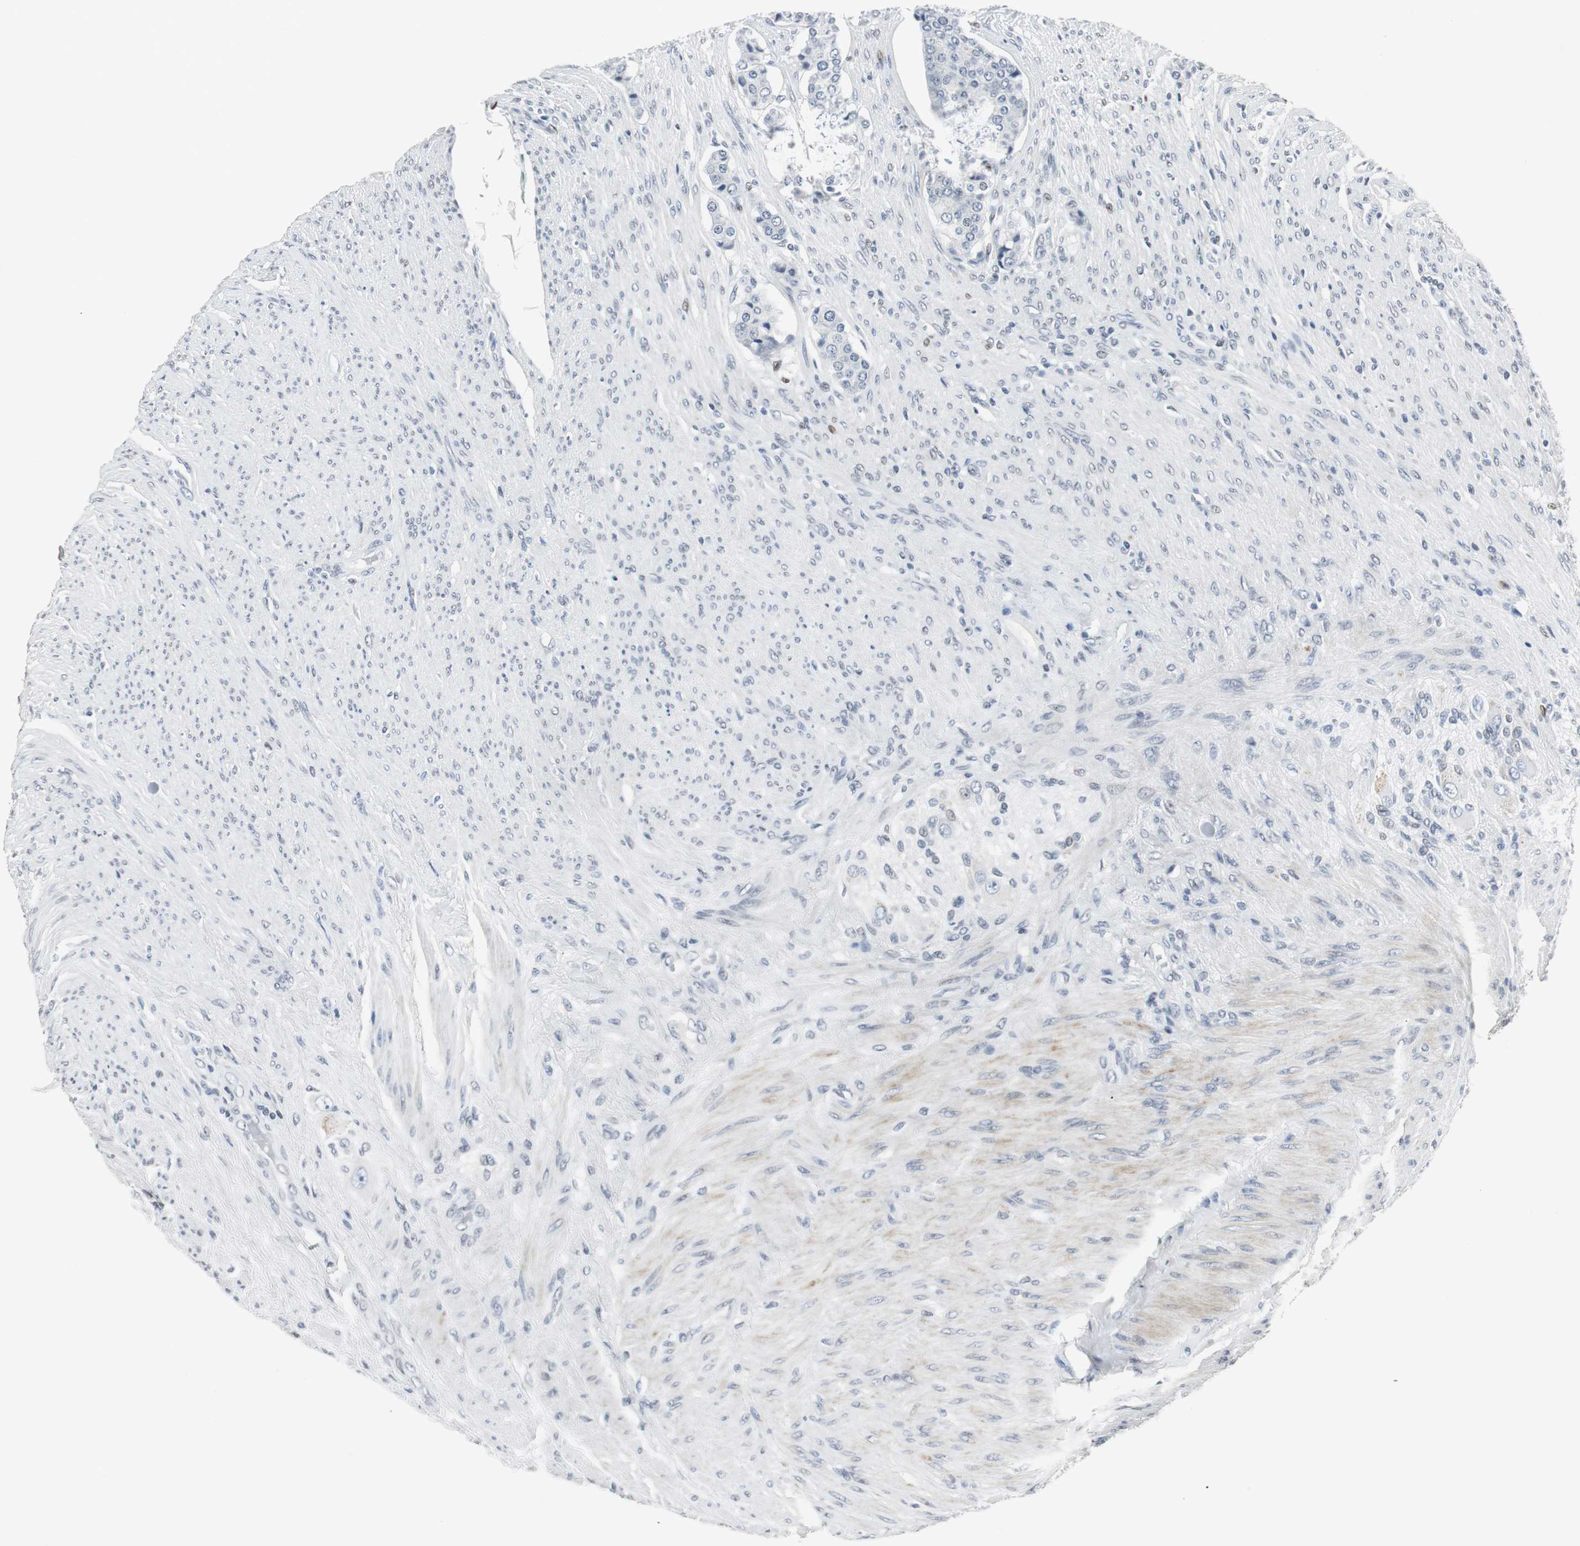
{"staining": {"intensity": "negative", "quantity": "none", "location": "none"}, "tissue": "carcinoid", "cell_type": "Tumor cells", "image_type": "cancer", "snomed": [{"axis": "morphology", "description": "Carcinoid, malignant, NOS"}, {"axis": "topography", "description": "Colon"}], "caption": "There is no significant expression in tumor cells of carcinoid (malignant).", "gene": "ELK1", "patient": {"sex": "female", "age": 61}}